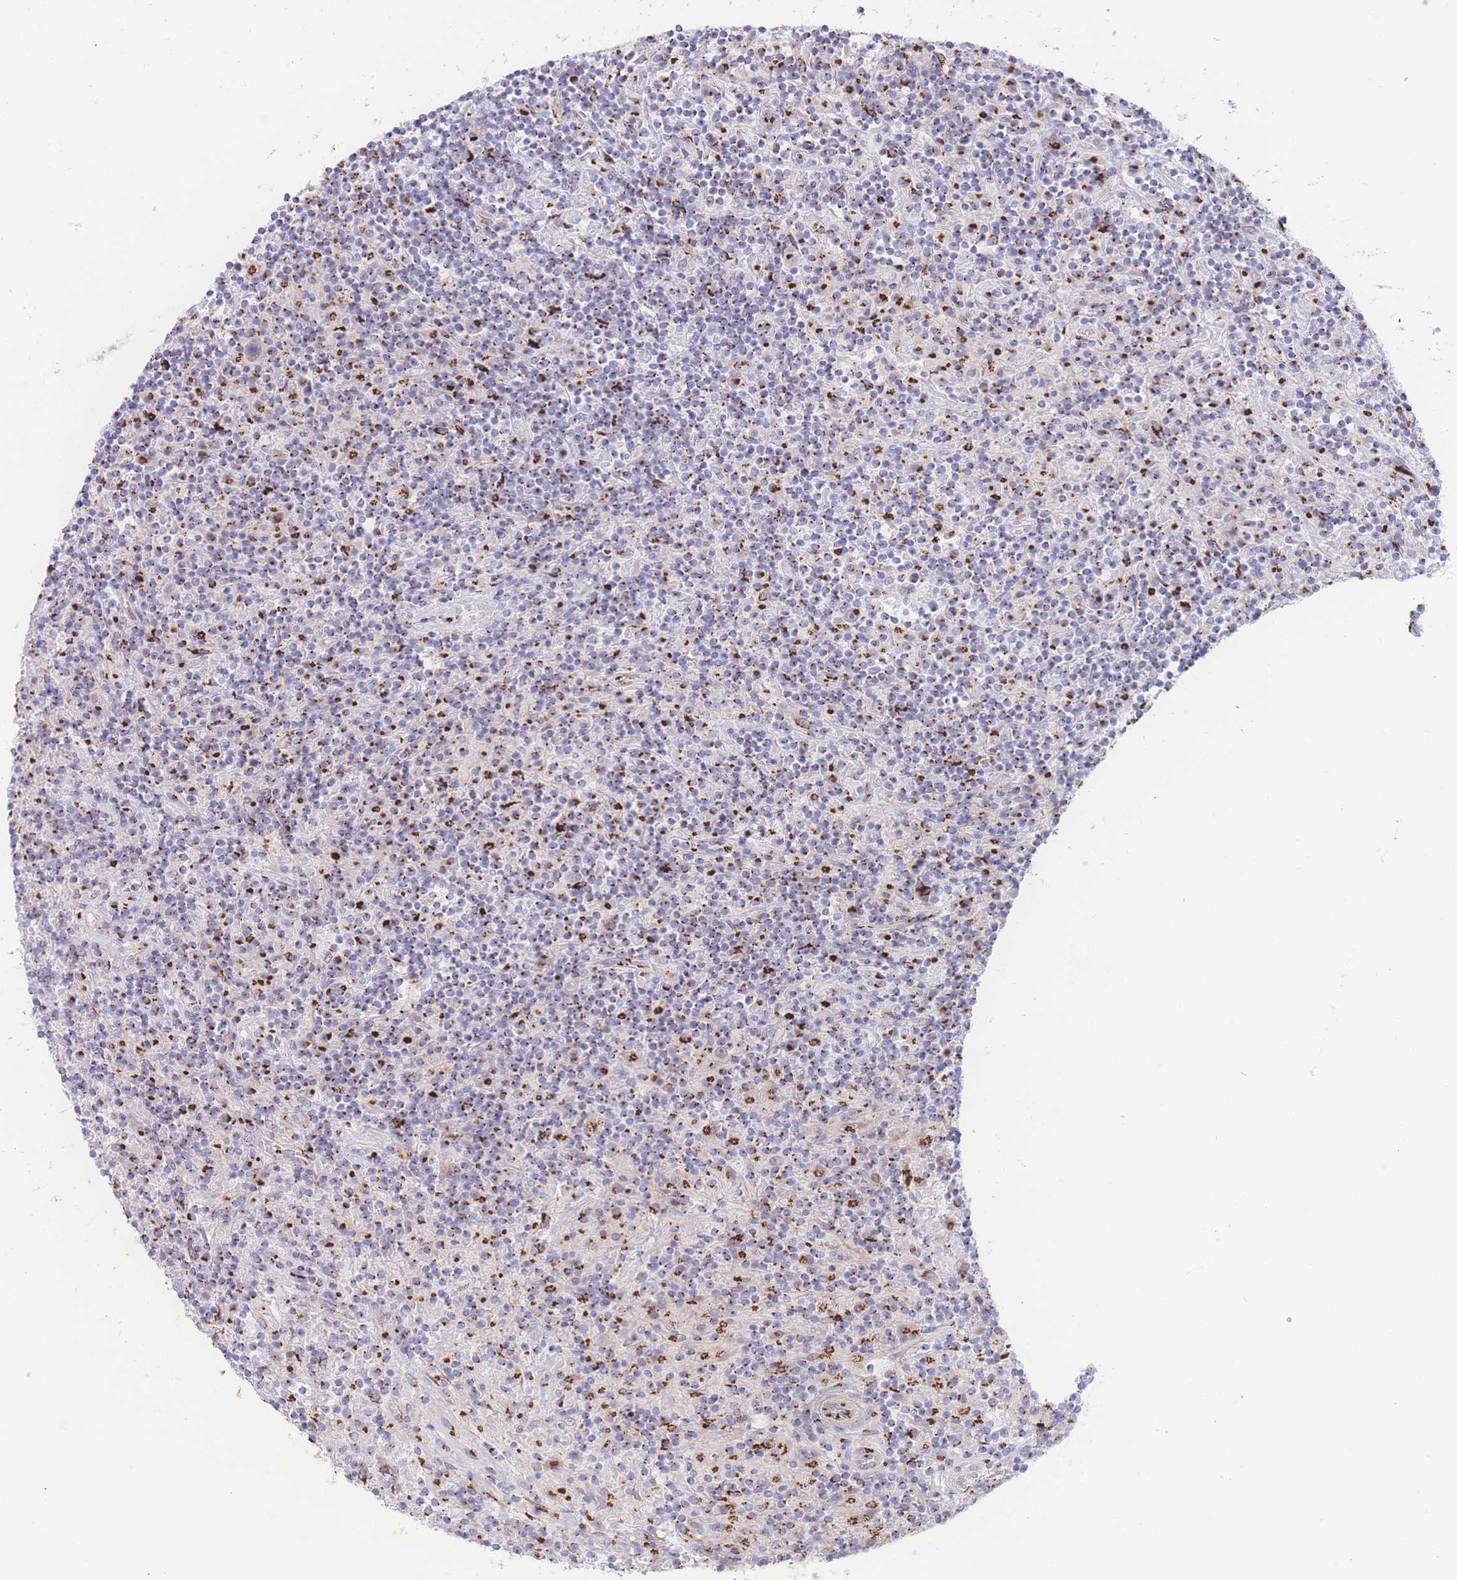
{"staining": {"intensity": "moderate", "quantity": "25%-75%", "location": "cytoplasmic/membranous"}, "tissue": "lymphoma", "cell_type": "Tumor cells", "image_type": "cancer", "snomed": [{"axis": "morphology", "description": "Hodgkin's disease, NOS"}, {"axis": "topography", "description": "Lymph node"}], "caption": "Brown immunohistochemical staining in Hodgkin's disease exhibits moderate cytoplasmic/membranous staining in approximately 25%-75% of tumor cells. (DAB (3,3'-diaminobenzidine) IHC, brown staining for protein, blue staining for nuclei).", "gene": "GOLM2", "patient": {"sex": "male", "age": 70}}